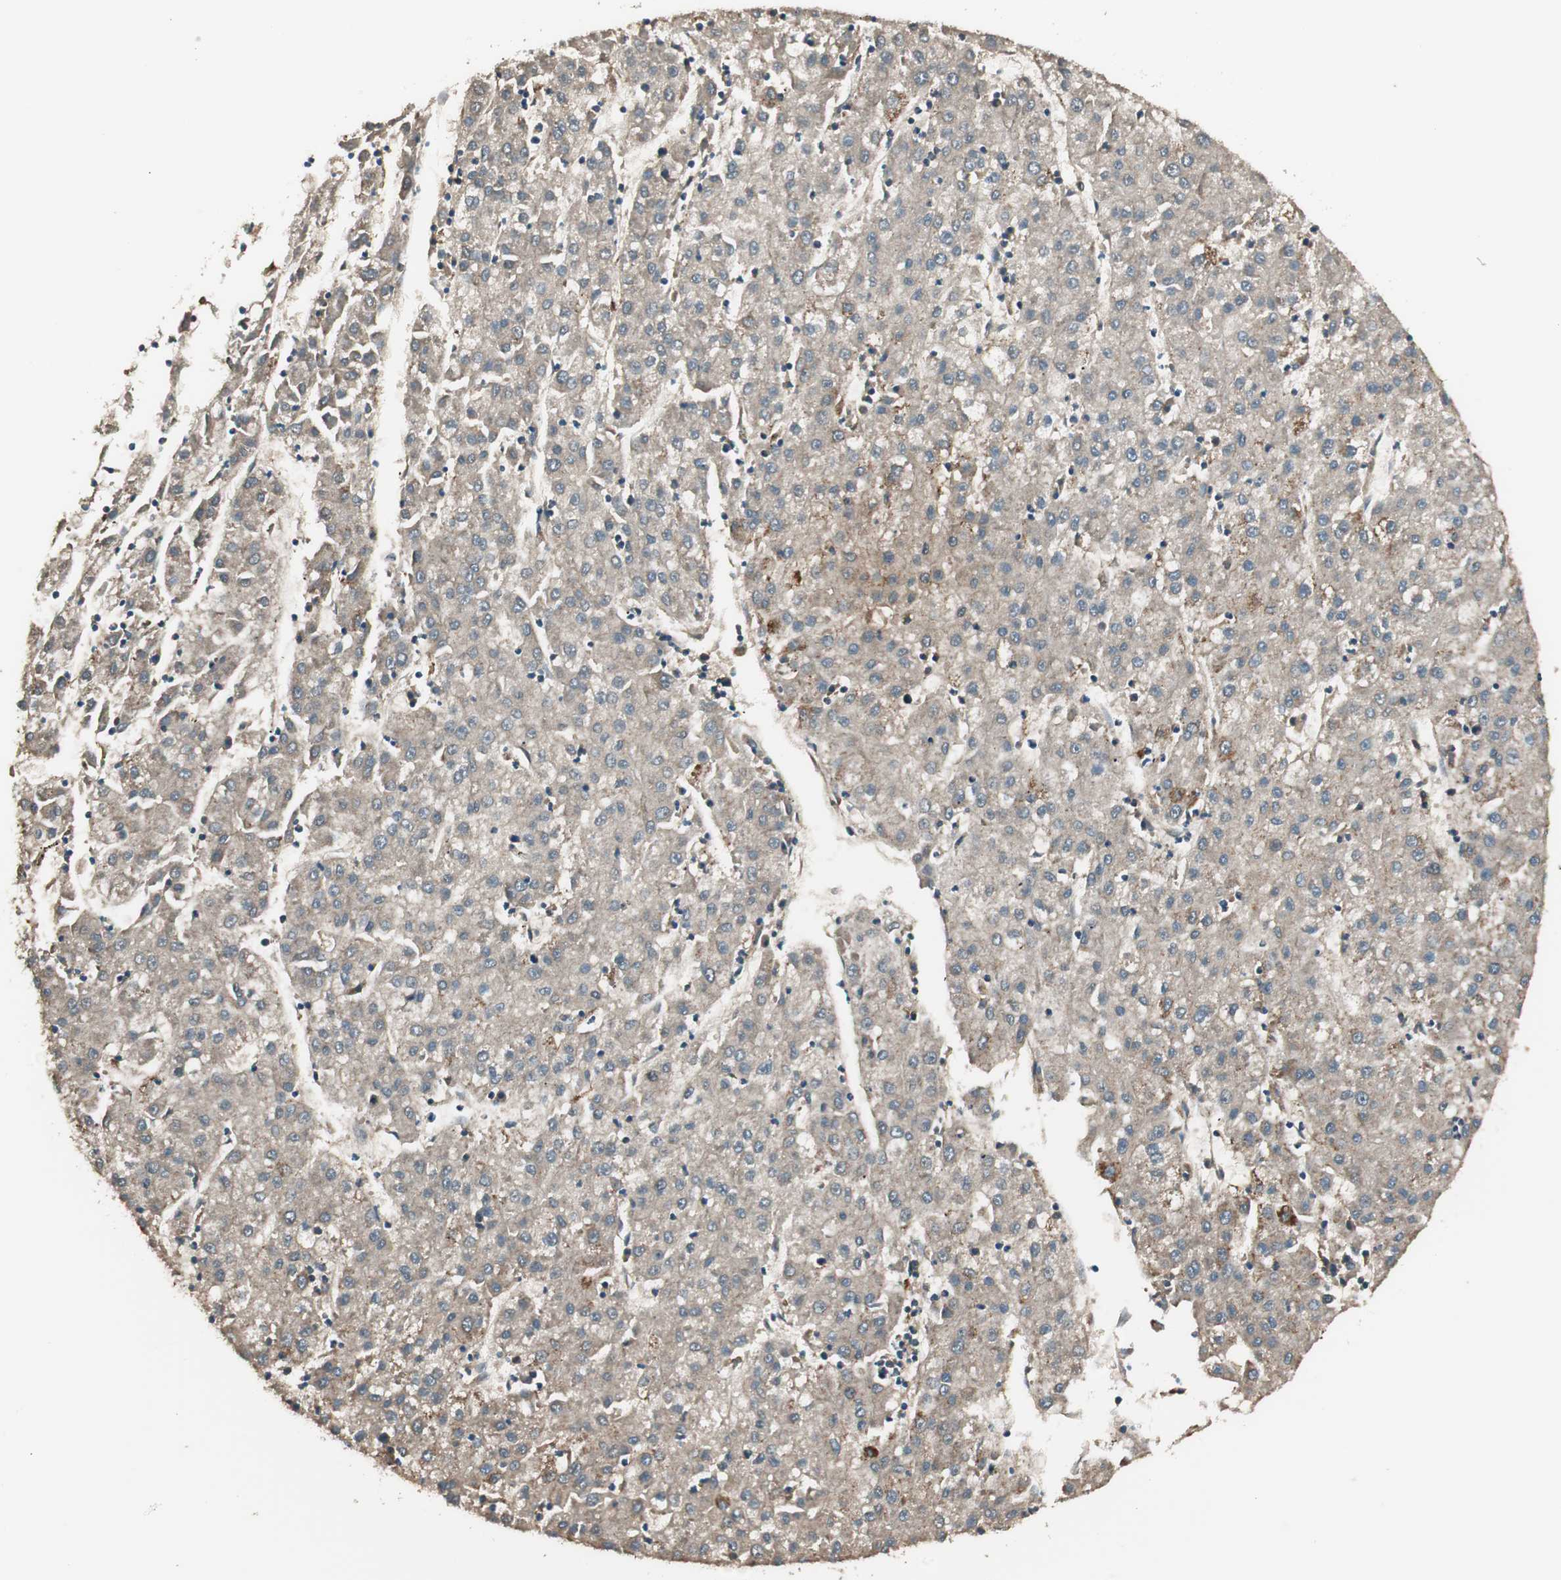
{"staining": {"intensity": "weak", "quantity": ">75%", "location": "cytoplasmic/membranous"}, "tissue": "liver cancer", "cell_type": "Tumor cells", "image_type": "cancer", "snomed": [{"axis": "morphology", "description": "Carcinoma, Hepatocellular, NOS"}, {"axis": "topography", "description": "Liver"}], "caption": "Approximately >75% of tumor cells in human liver hepatocellular carcinoma display weak cytoplasmic/membranous protein positivity as visualized by brown immunohistochemical staining.", "gene": "NFRKB", "patient": {"sex": "male", "age": 72}}